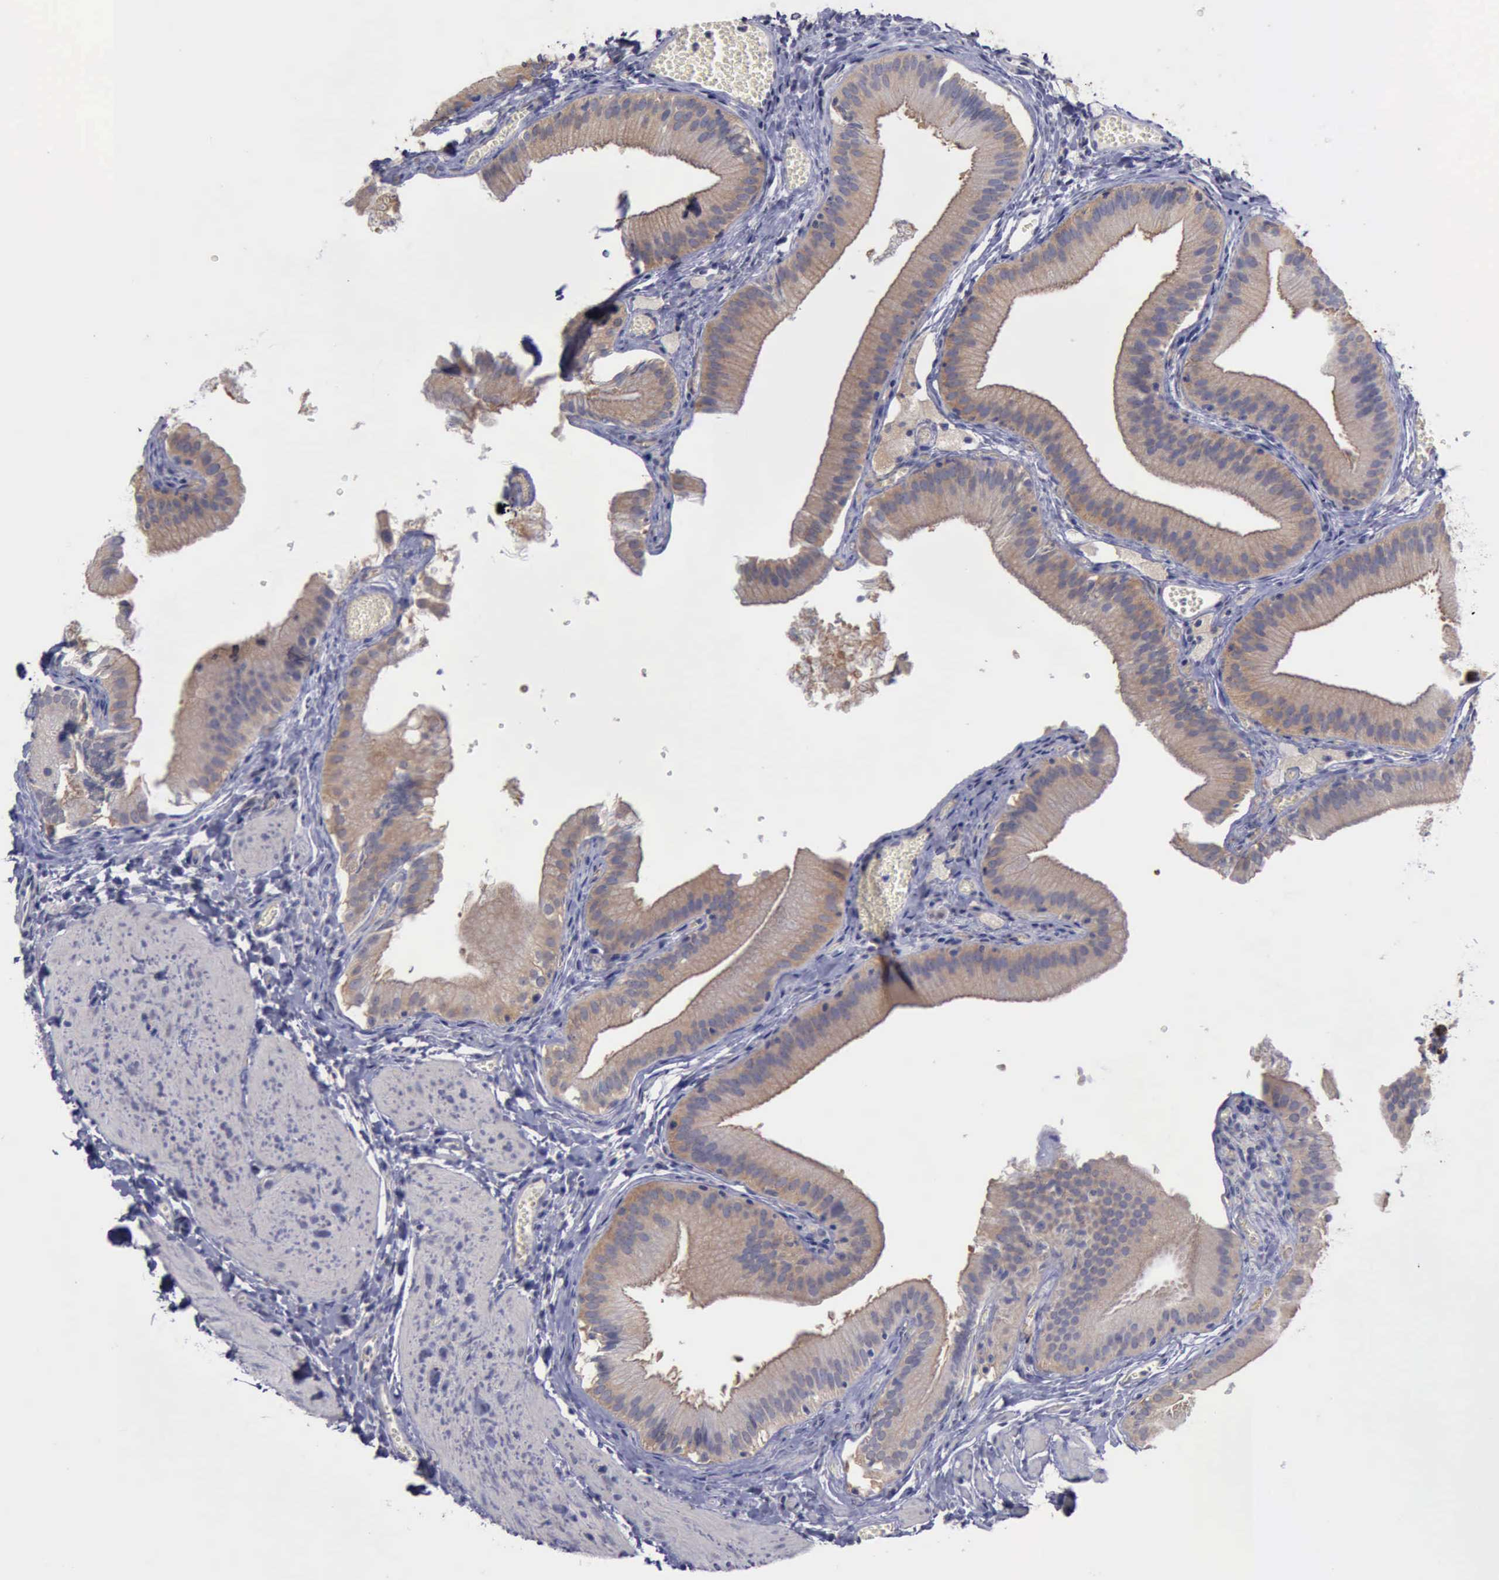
{"staining": {"intensity": "weak", "quantity": ">75%", "location": "cytoplasmic/membranous"}, "tissue": "gallbladder", "cell_type": "Glandular cells", "image_type": "normal", "snomed": [{"axis": "morphology", "description": "Normal tissue, NOS"}, {"axis": "topography", "description": "Gallbladder"}], "caption": "High-magnification brightfield microscopy of benign gallbladder stained with DAB (brown) and counterstained with hematoxylin (blue). glandular cells exhibit weak cytoplasmic/membranous positivity is present in about>75% of cells. Ihc stains the protein of interest in brown and the nuclei are stained blue.", "gene": "PHKA1", "patient": {"sex": "female", "age": 24}}